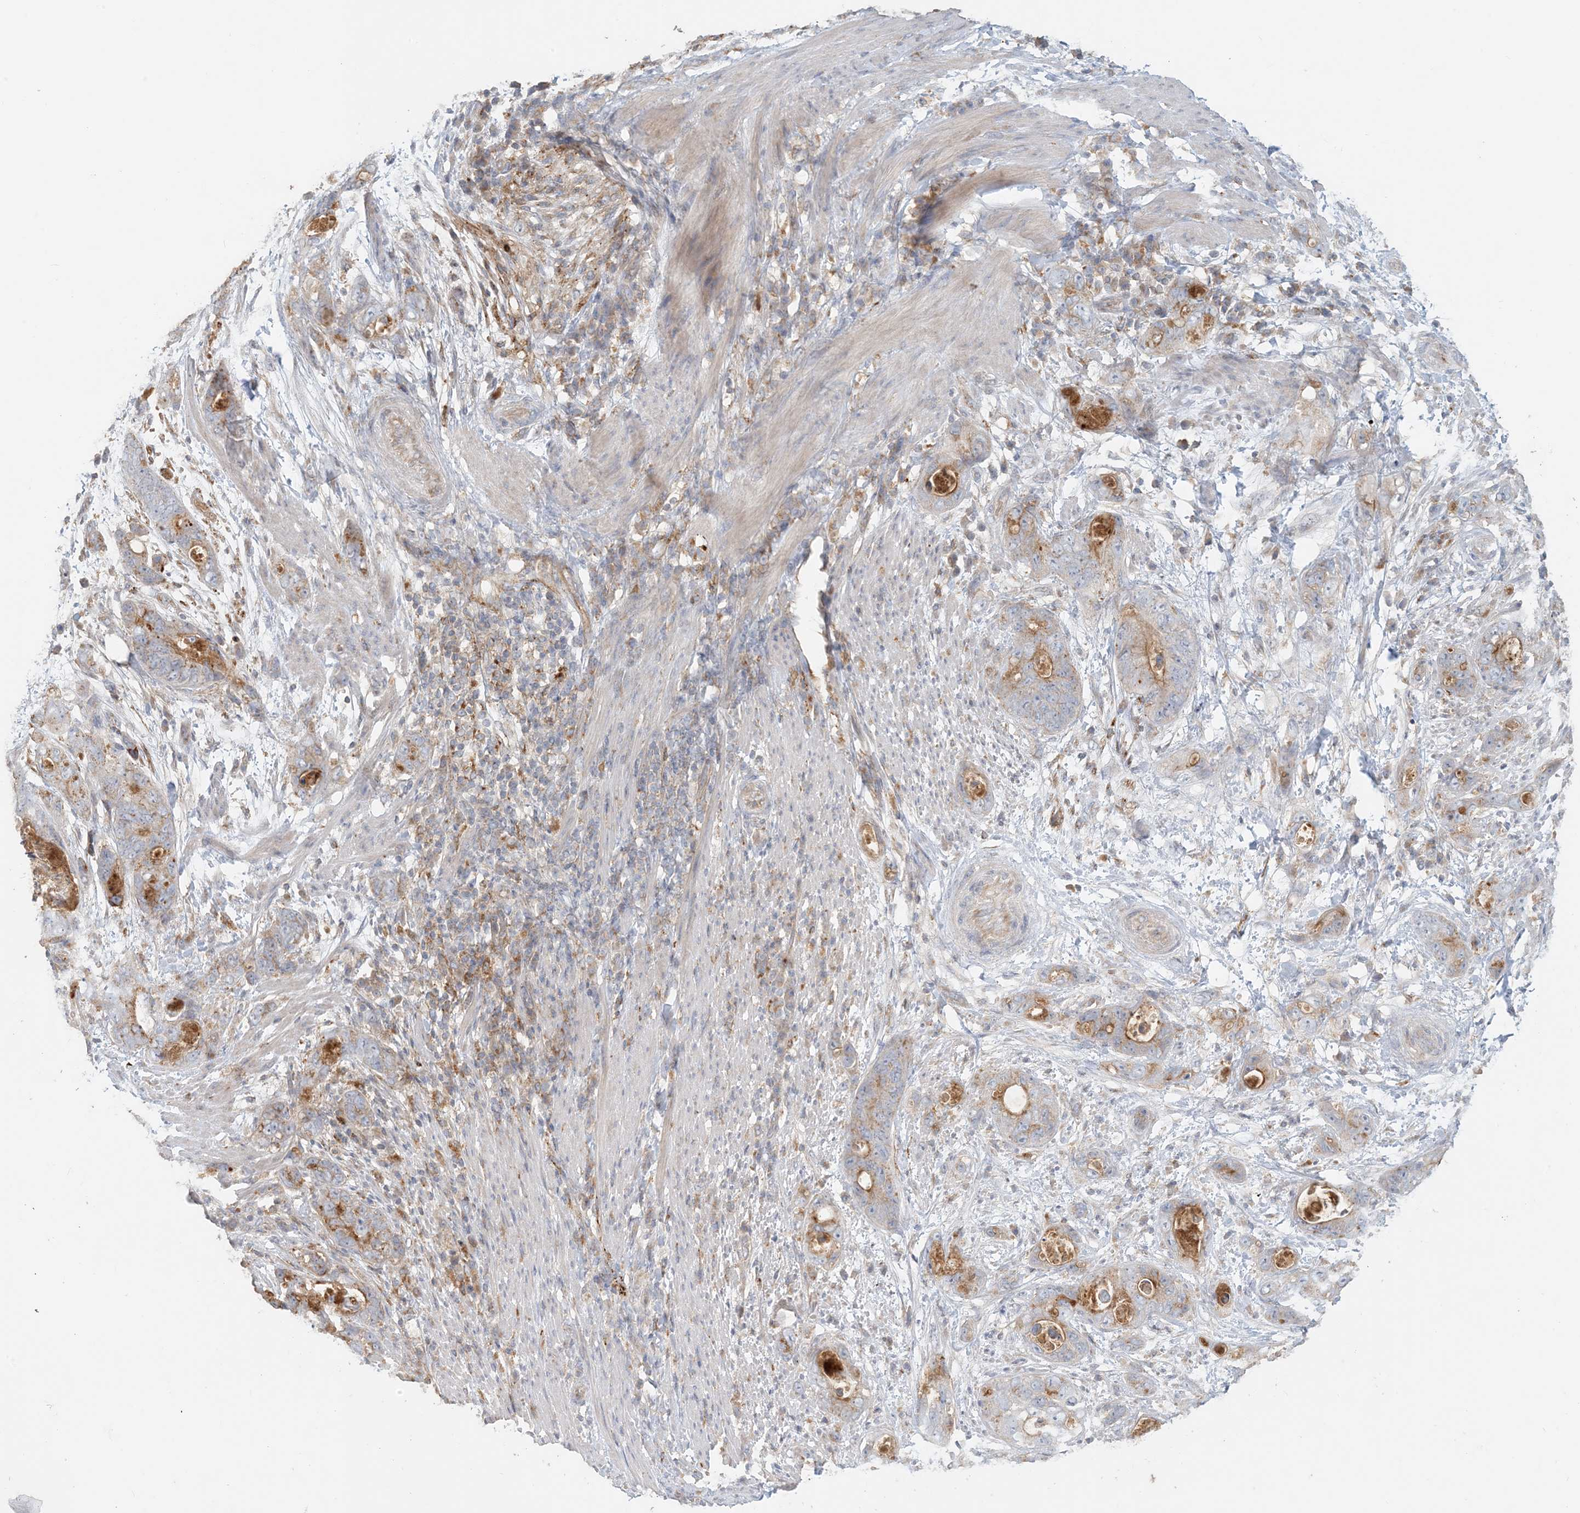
{"staining": {"intensity": "moderate", "quantity": "<25%", "location": "cytoplasmic/membranous"}, "tissue": "stomach cancer", "cell_type": "Tumor cells", "image_type": "cancer", "snomed": [{"axis": "morphology", "description": "Adenocarcinoma, NOS"}, {"axis": "topography", "description": "Stomach"}], "caption": "Stomach cancer was stained to show a protein in brown. There is low levels of moderate cytoplasmic/membranous expression in about <25% of tumor cells.", "gene": "SPPL2A", "patient": {"sex": "female", "age": 89}}